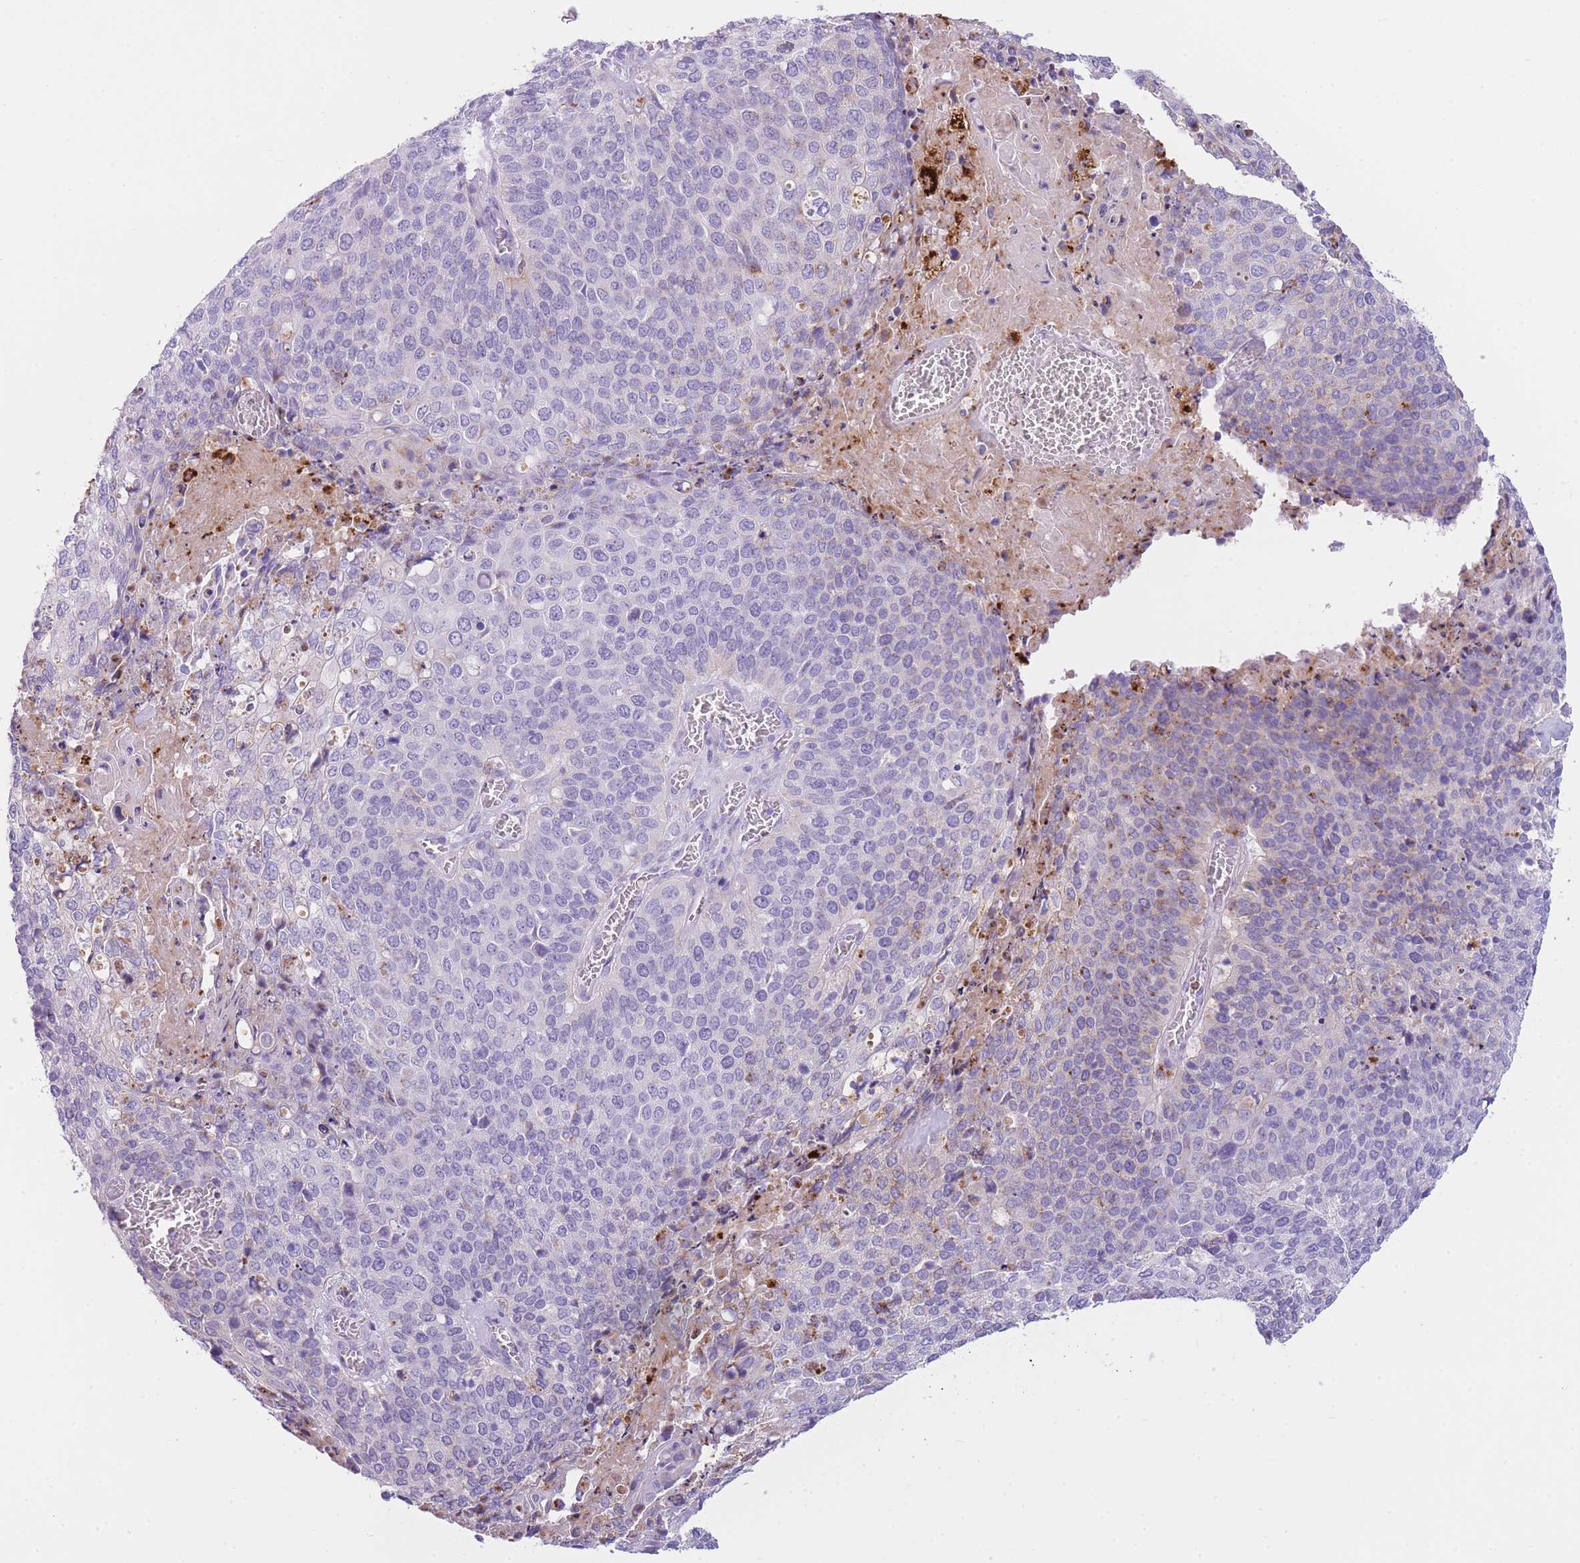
{"staining": {"intensity": "negative", "quantity": "none", "location": "none"}, "tissue": "cervical cancer", "cell_type": "Tumor cells", "image_type": "cancer", "snomed": [{"axis": "morphology", "description": "Squamous cell carcinoma, NOS"}, {"axis": "topography", "description": "Cervix"}], "caption": "Immunohistochemistry (IHC) of human cervical squamous cell carcinoma displays no expression in tumor cells.", "gene": "PLBD1", "patient": {"sex": "female", "age": 39}}